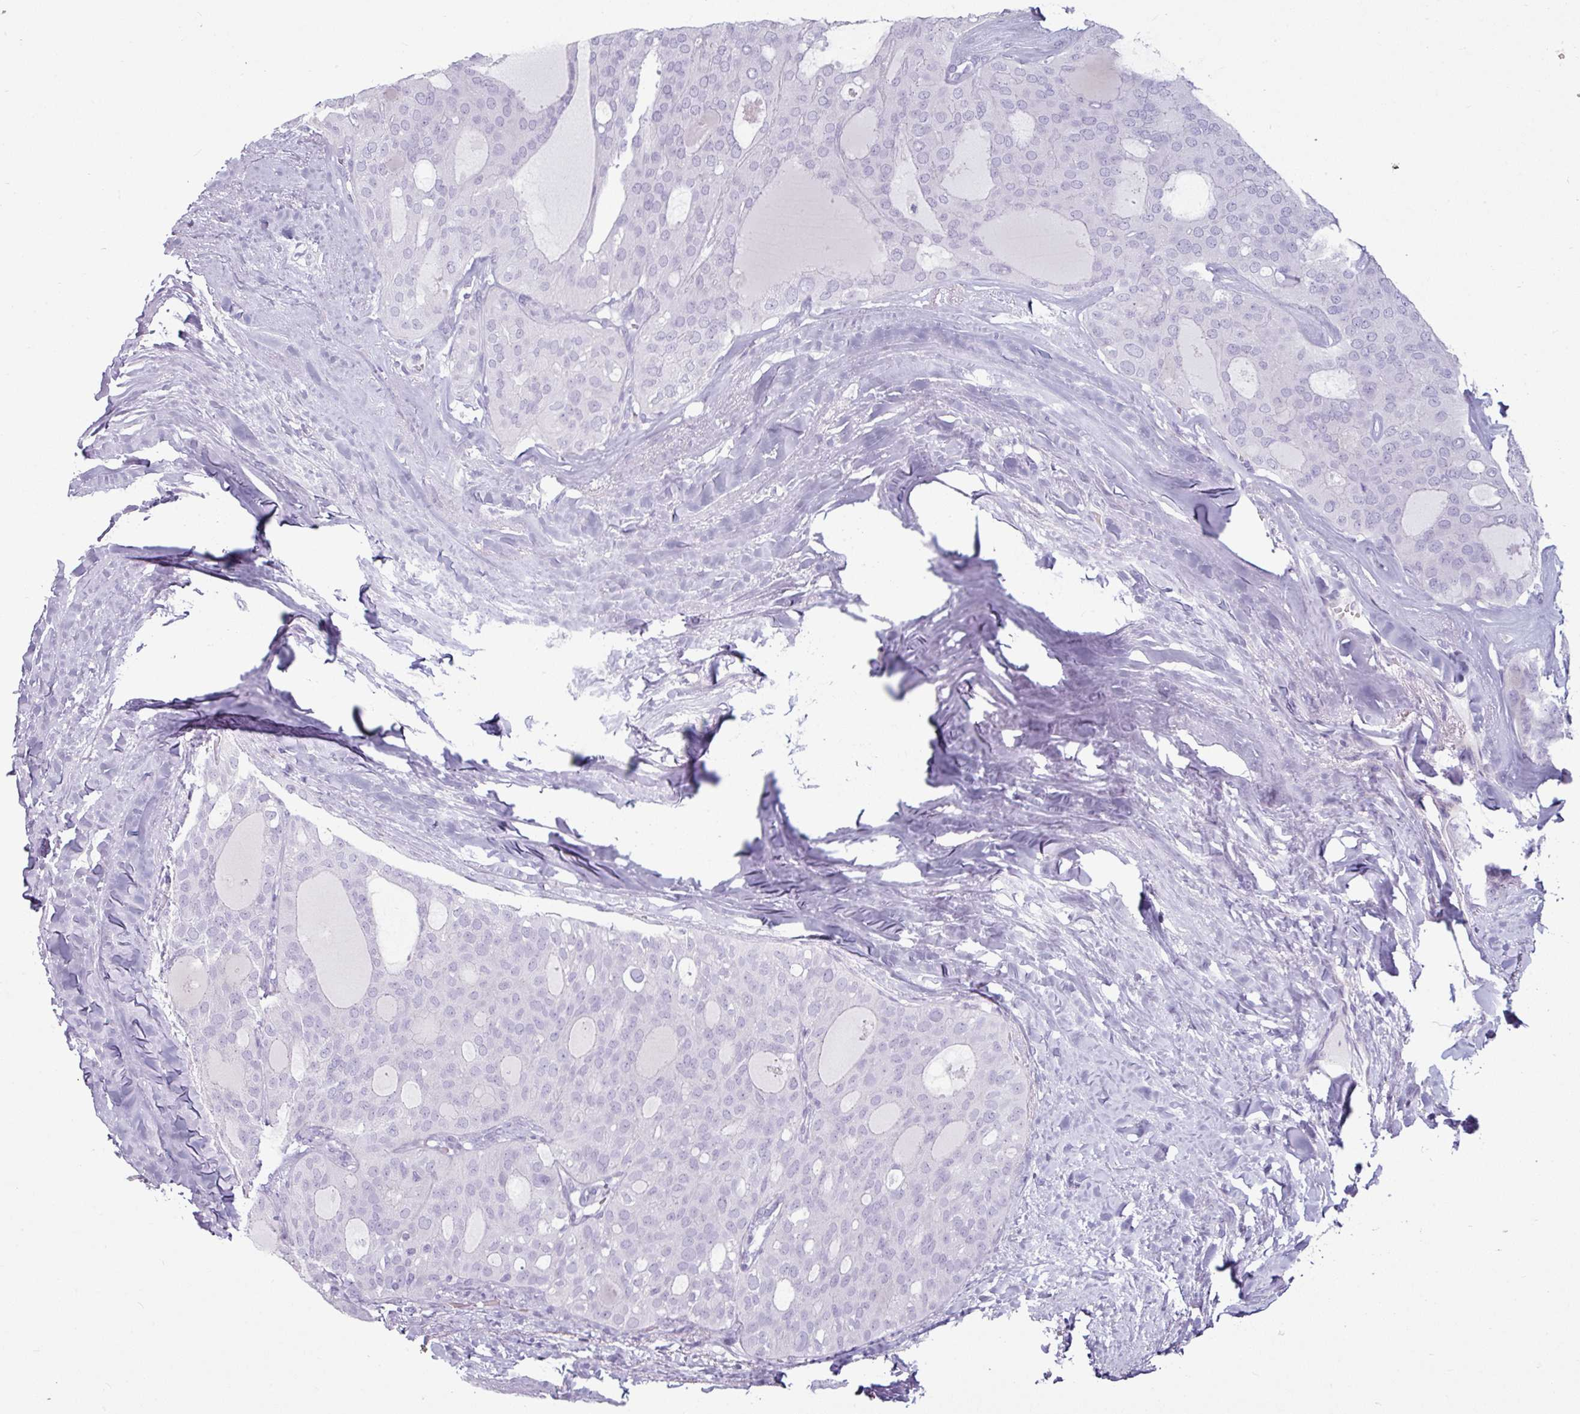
{"staining": {"intensity": "negative", "quantity": "none", "location": "none"}, "tissue": "thyroid cancer", "cell_type": "Tumor cells", "image_type": "cancer", "snomed": [{"axis": "morphology", "description": "Follicular adenoma carcinoma, NOS"}, {"axis": "topography", "description": "Thyroid gland"}], "caption": "A high-resolution image shows IHC staining of thyroid cancer (follicular adenoma carcinoma), which demonstrates no significant expression in tumor cells.", "gene": "CLCA1", "patient": {"sex": "male", "age": 75}}